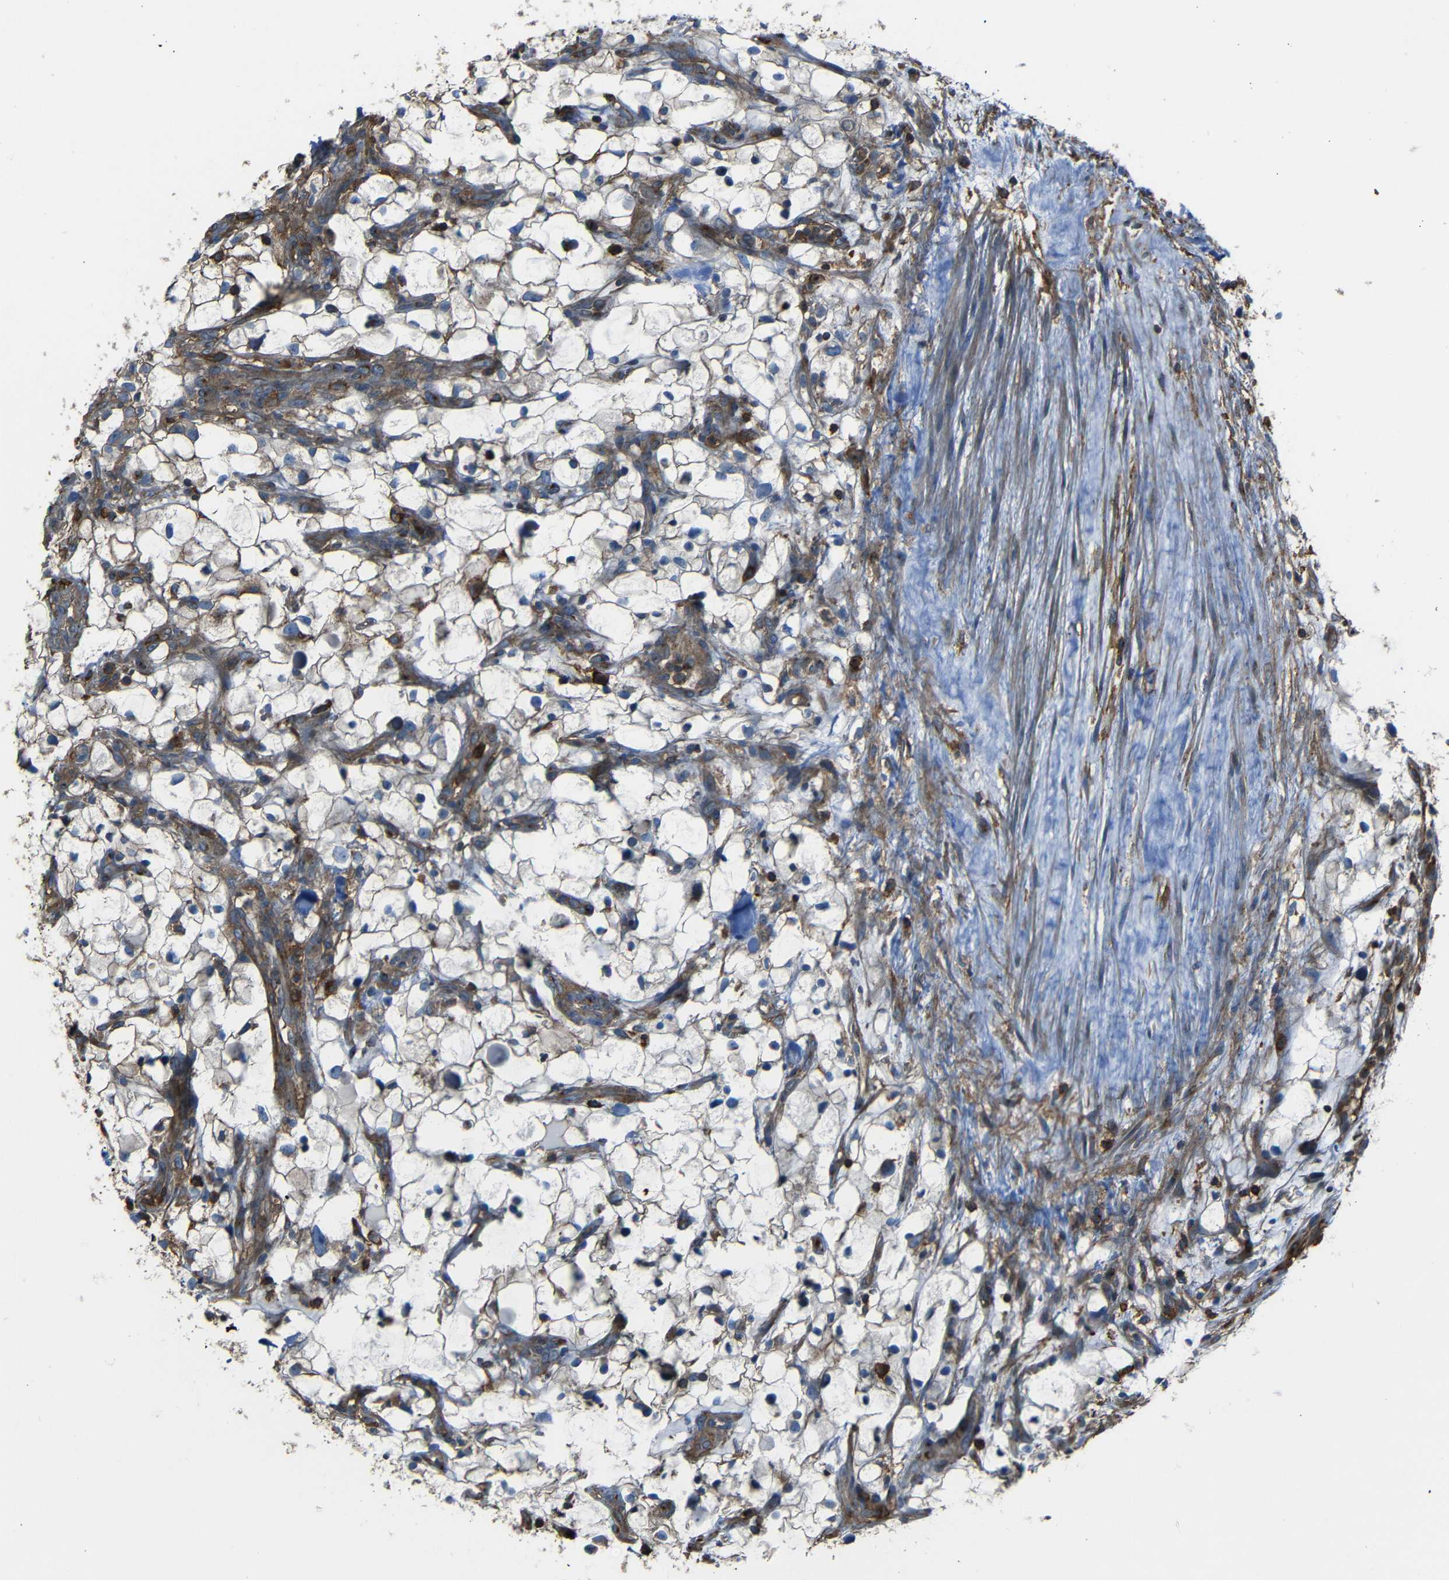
{"staining": {"intensity": "weak", "quantity": ">75%", "location": "cytoplasmic/membranous"}, "tissue": "renal cancer", "cell_type": "Tumor cells", "image_type": "cancer", "snomed": [{"axis": "morphology", "description": "Adenocarcinoma, NOS"}, {"axis": "topography", "description": "Kidney"}], "caption": "Renal cancer (adenocarcinoma) was stained to show a protein in brown. There is low levels of weak cytoplasmic/membranous positivity in about >75% of tumor cells. (DAB (3,3'-diaminobenzidine) IHC, brown staining for protein, blue staining for nuclei).", "gene": "ADGRE5", "patient": {"sex": "female", "age": 60}}